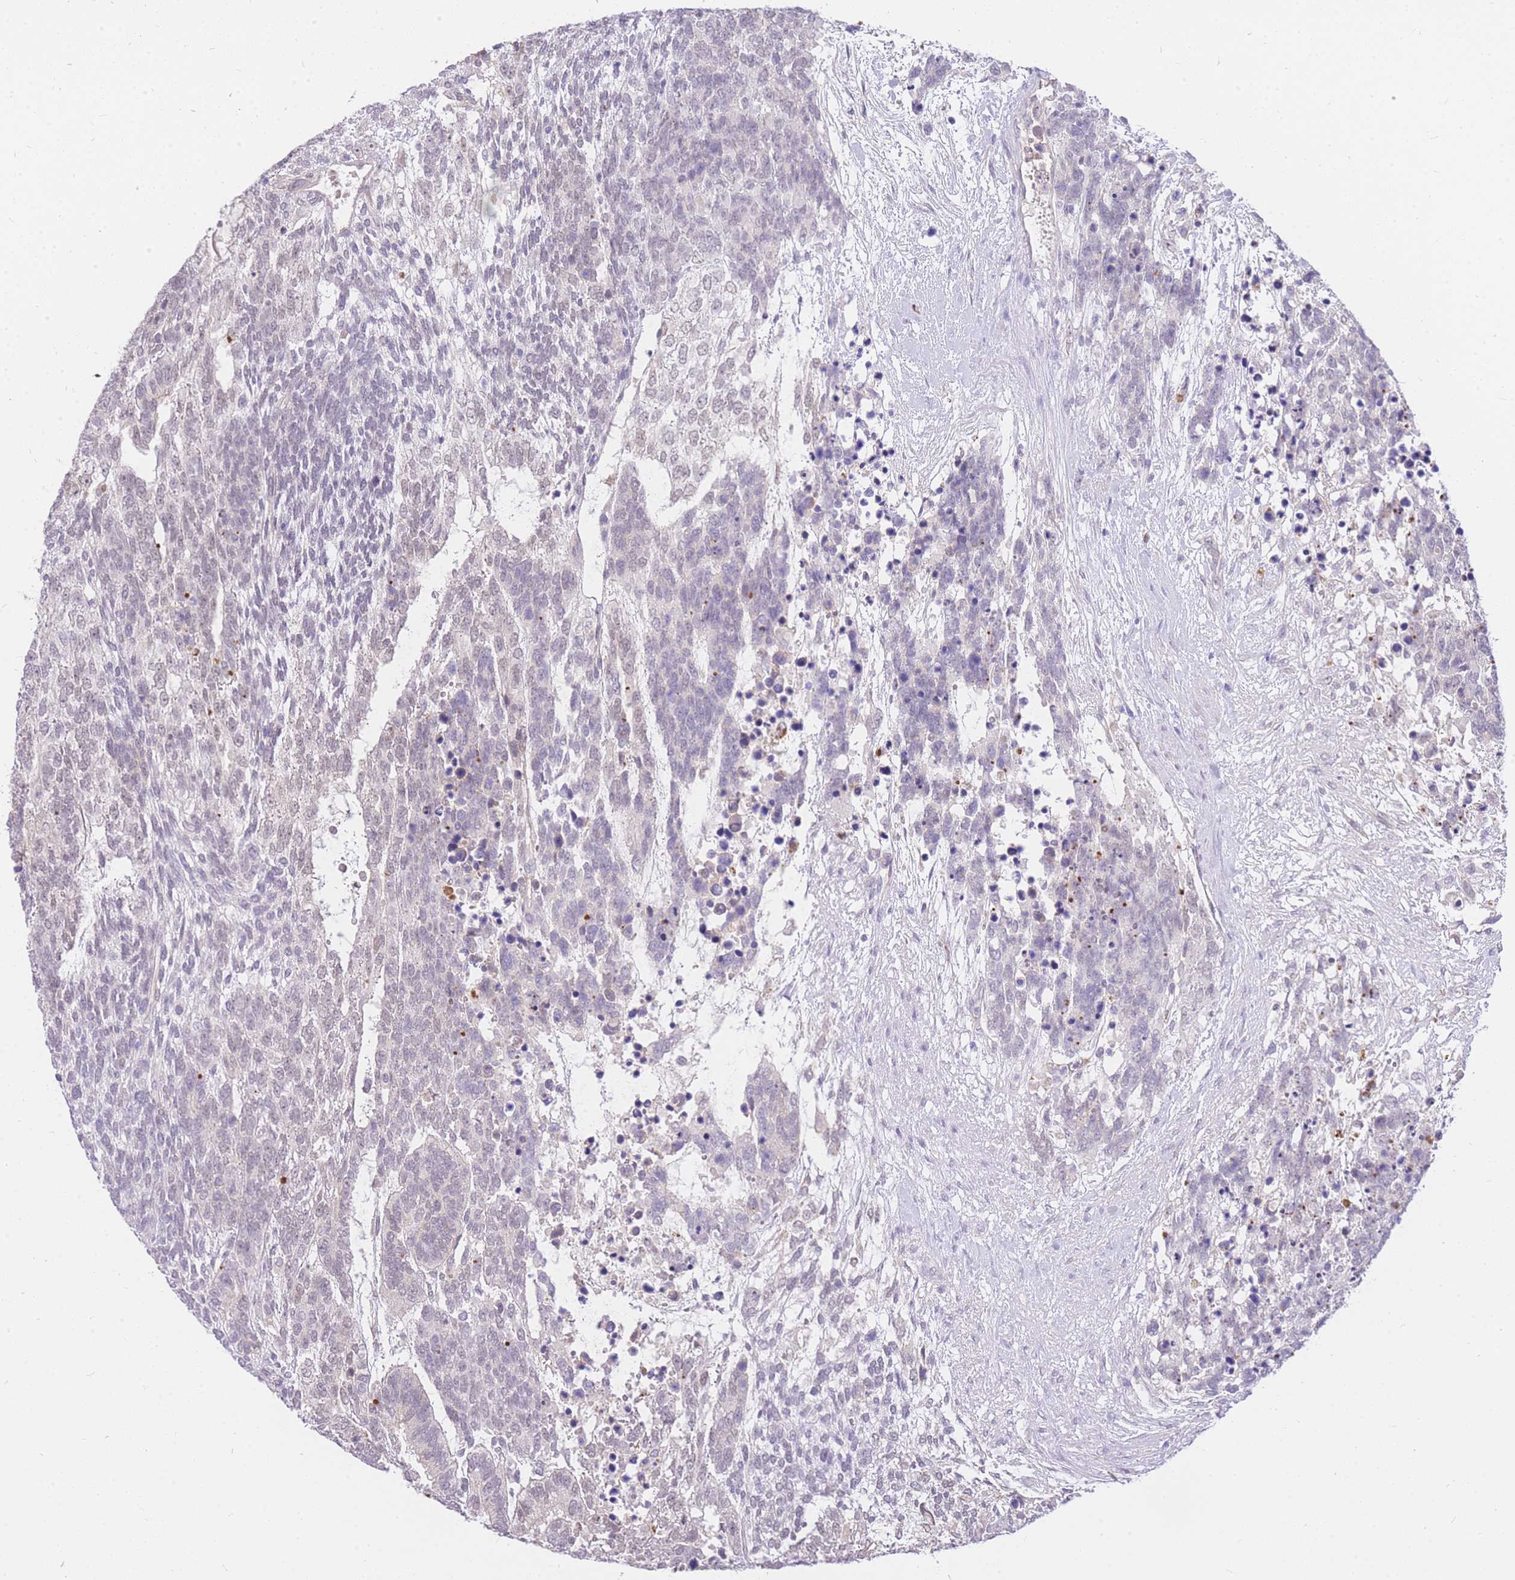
{"staining": {"intensity": "negative", "quantity": "none", "location": "none"}, "tissue": "testis cancer", "cell_type": "Tumor cells", "image_type": "cancer", "snomed": [{"axis": "morphology", "description": "Carcinoma, Embryonal, NOS"}, {"axis": "topography", "description": "Testis"}], "caption": "Immunohistochemistry of testis cancer reveals no positivity in tumor cells. (DAB (3,3'-diaminobenzidine) immunohistochemistry (IHC), high magnification).", "gene": "C2orf88", "patient": {"sex": "male", "age": 23}}